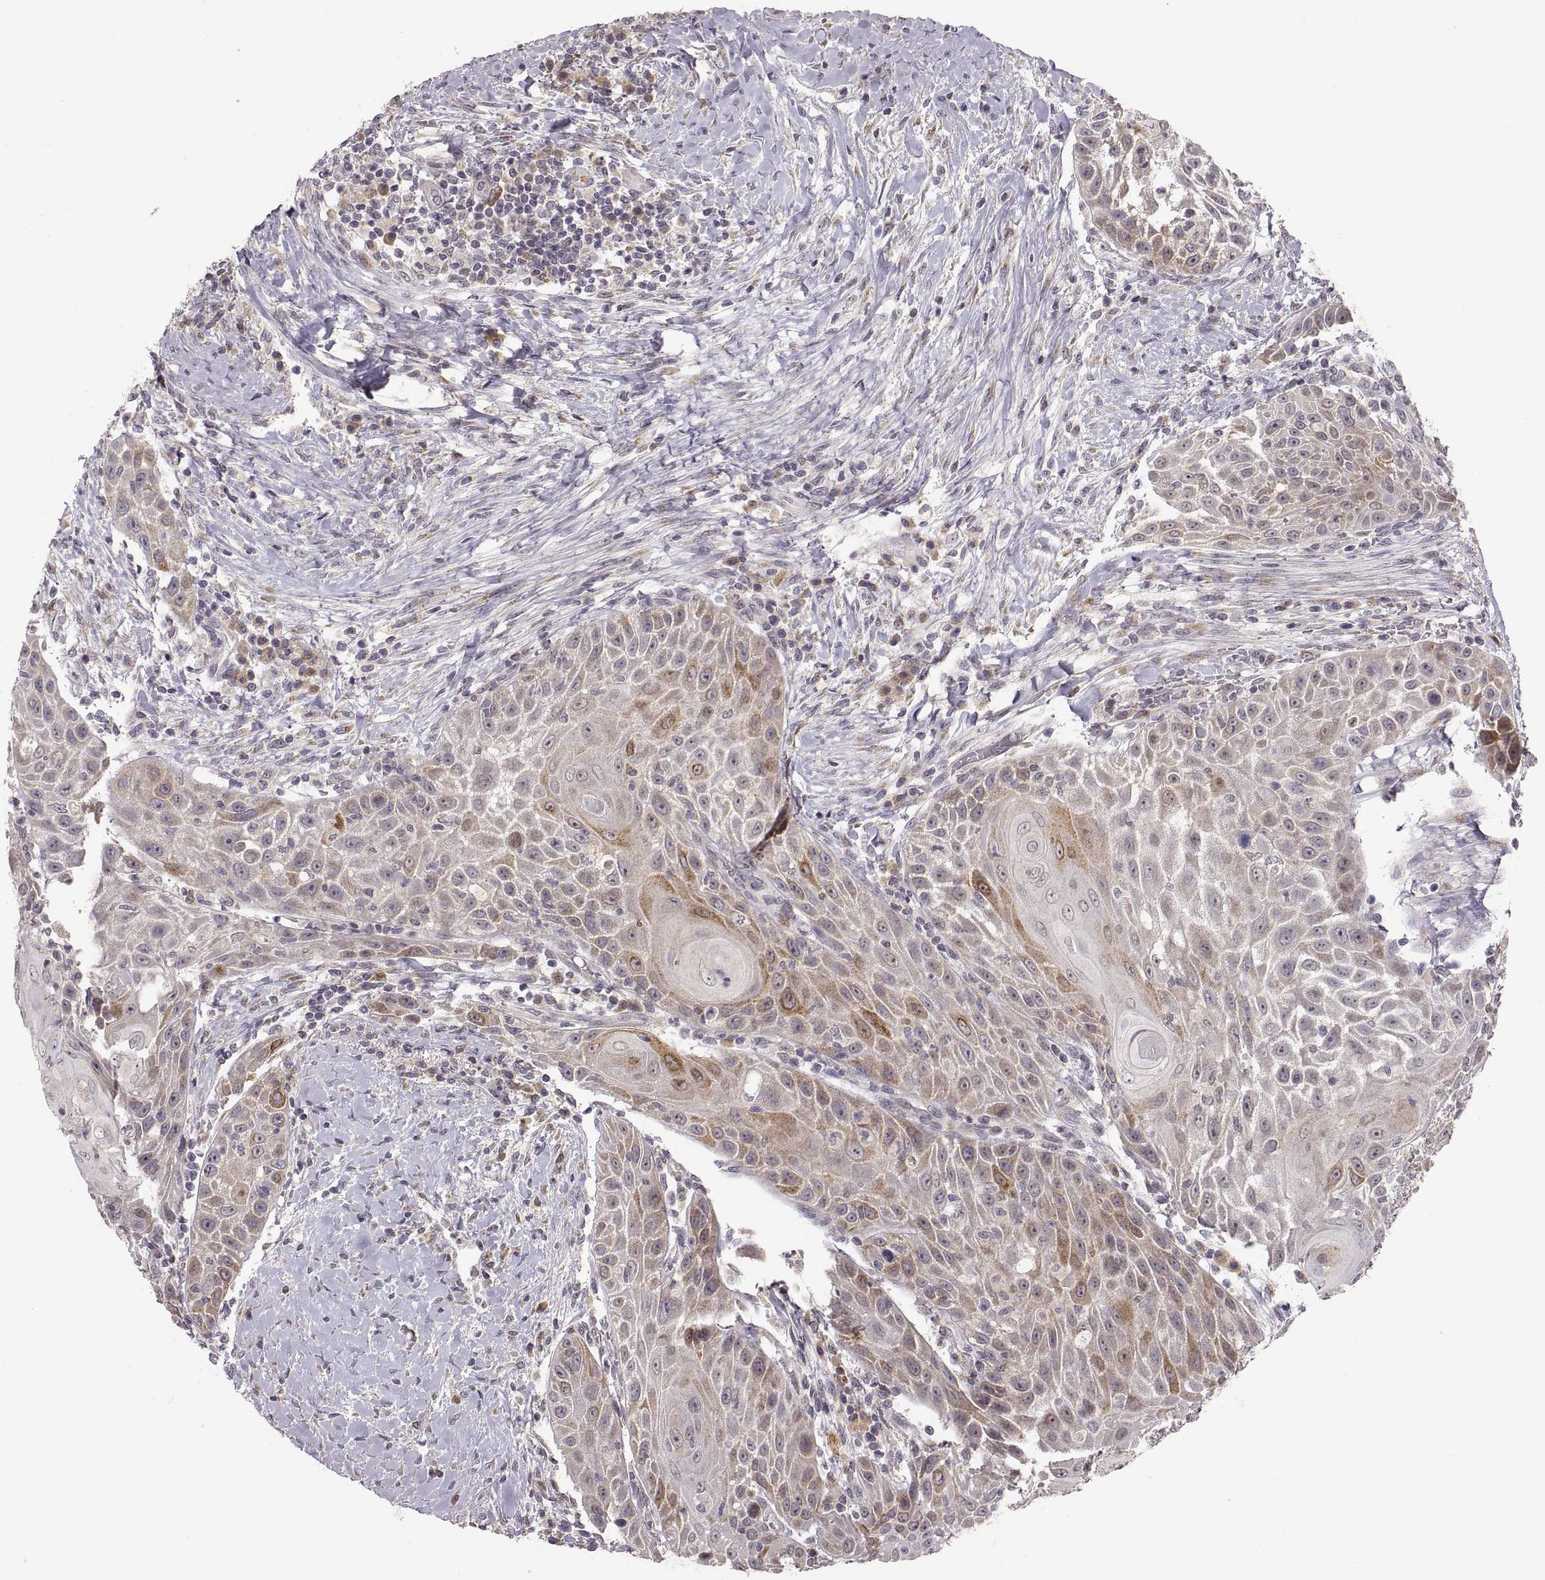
{"staining": {"intensity": "moderate", "quantity": "<25%", "location": "cytoplasmic/membranous"}, "tissue": "head and neck cancer", "cell_type": "Tumor cells", "image_type": "cancer", "snomed": [{"axis": "morphology", "description": "Squamous cell carcinoma, NOS"}, {"axis": "topography", "description": "Head-Neck"}], "caption": "Protein expression analysis of head and neck squamous cell carcinoma exhibits moderate cytoplasmic/membranous staining in approximately <25% of tumor cells.", "gene": "HMGCR", "patient": {"sex": "male", "age": 69}}